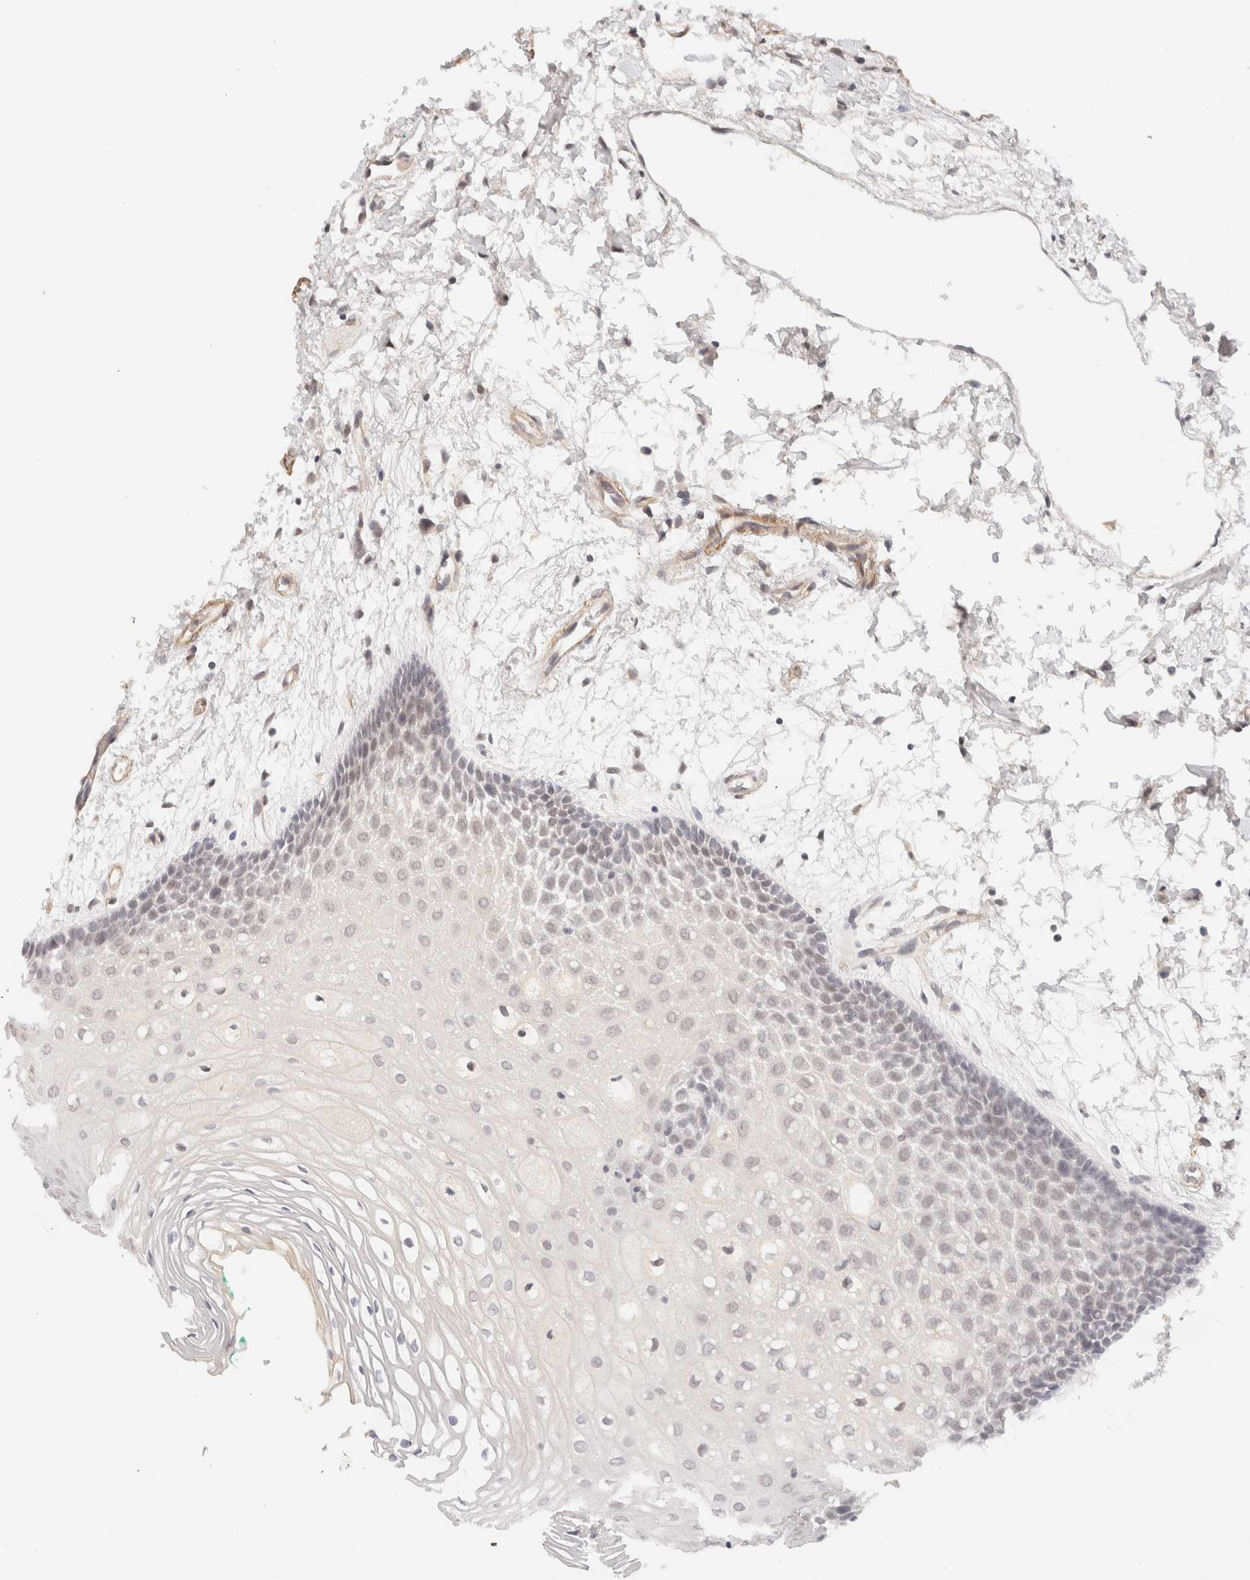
{"staining": {"intensity": "weak", "quantity": "25%-75%", "location": "cytoplasmic/membranous,nuclear"}, "tissue": "oral mucosa", "cell_type": "Squamous epithelial cells", "image_type": "normal", "snomed": [{"axis": "morphology", "description": "Normal tissue, NOS"}, {"axis": "topography", "description": "Skeletal muscle"}, {"axis": "topography", "description": "Oral tissue"}, {"axis": "topography", "description": "Peripheral nerve tissue"}], "caption": "Normal oral mucosa was stained to show a protein in brown. There is low levels of weak cytoplasmic/membranous,nuclear expression in about 25%-75% of squamous epithelial cells.", "gene": "BRPF3", "patient": {"sex": "female", "age": 84}}